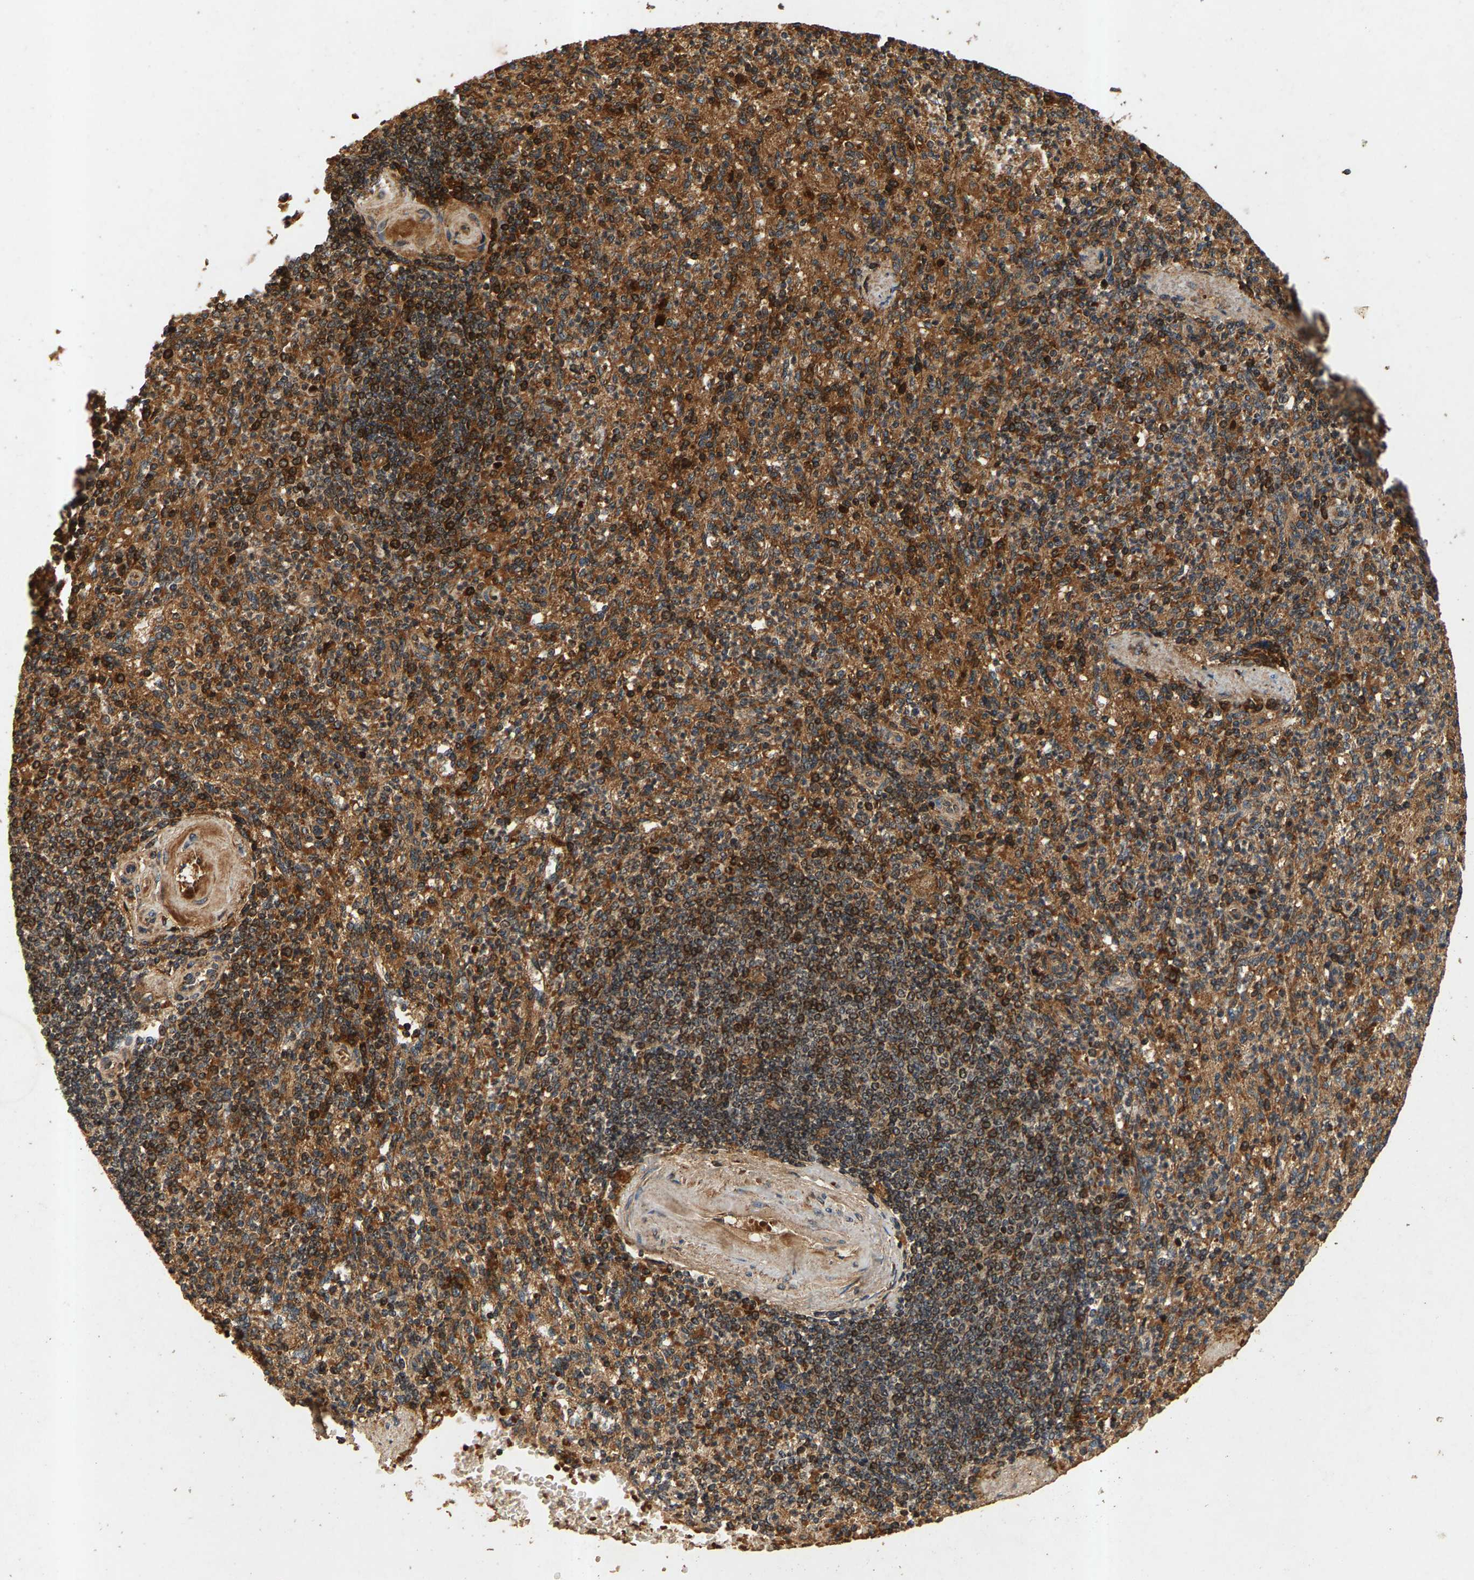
{"staining": {"intensity": "strong", "quantity": ">75%", "location": "cytoplasmic/membranous"}, "tissue": "spleen", "cell_type": "Cells in red pulp", "image_type": "normal", "snomed": [{"axis": "morphology", "description": "Normal tissue, NOS"}, {"axis": "topography", "description": "Spleen"}], "caption": "Immunohistochemistry of normal spleen reveals high levels of strong cytoplasmic/membranous positivity in about >75% of cells in red pulp.", "gene": "CIDEC", "patient": {"sex": "female", "age": 74}}